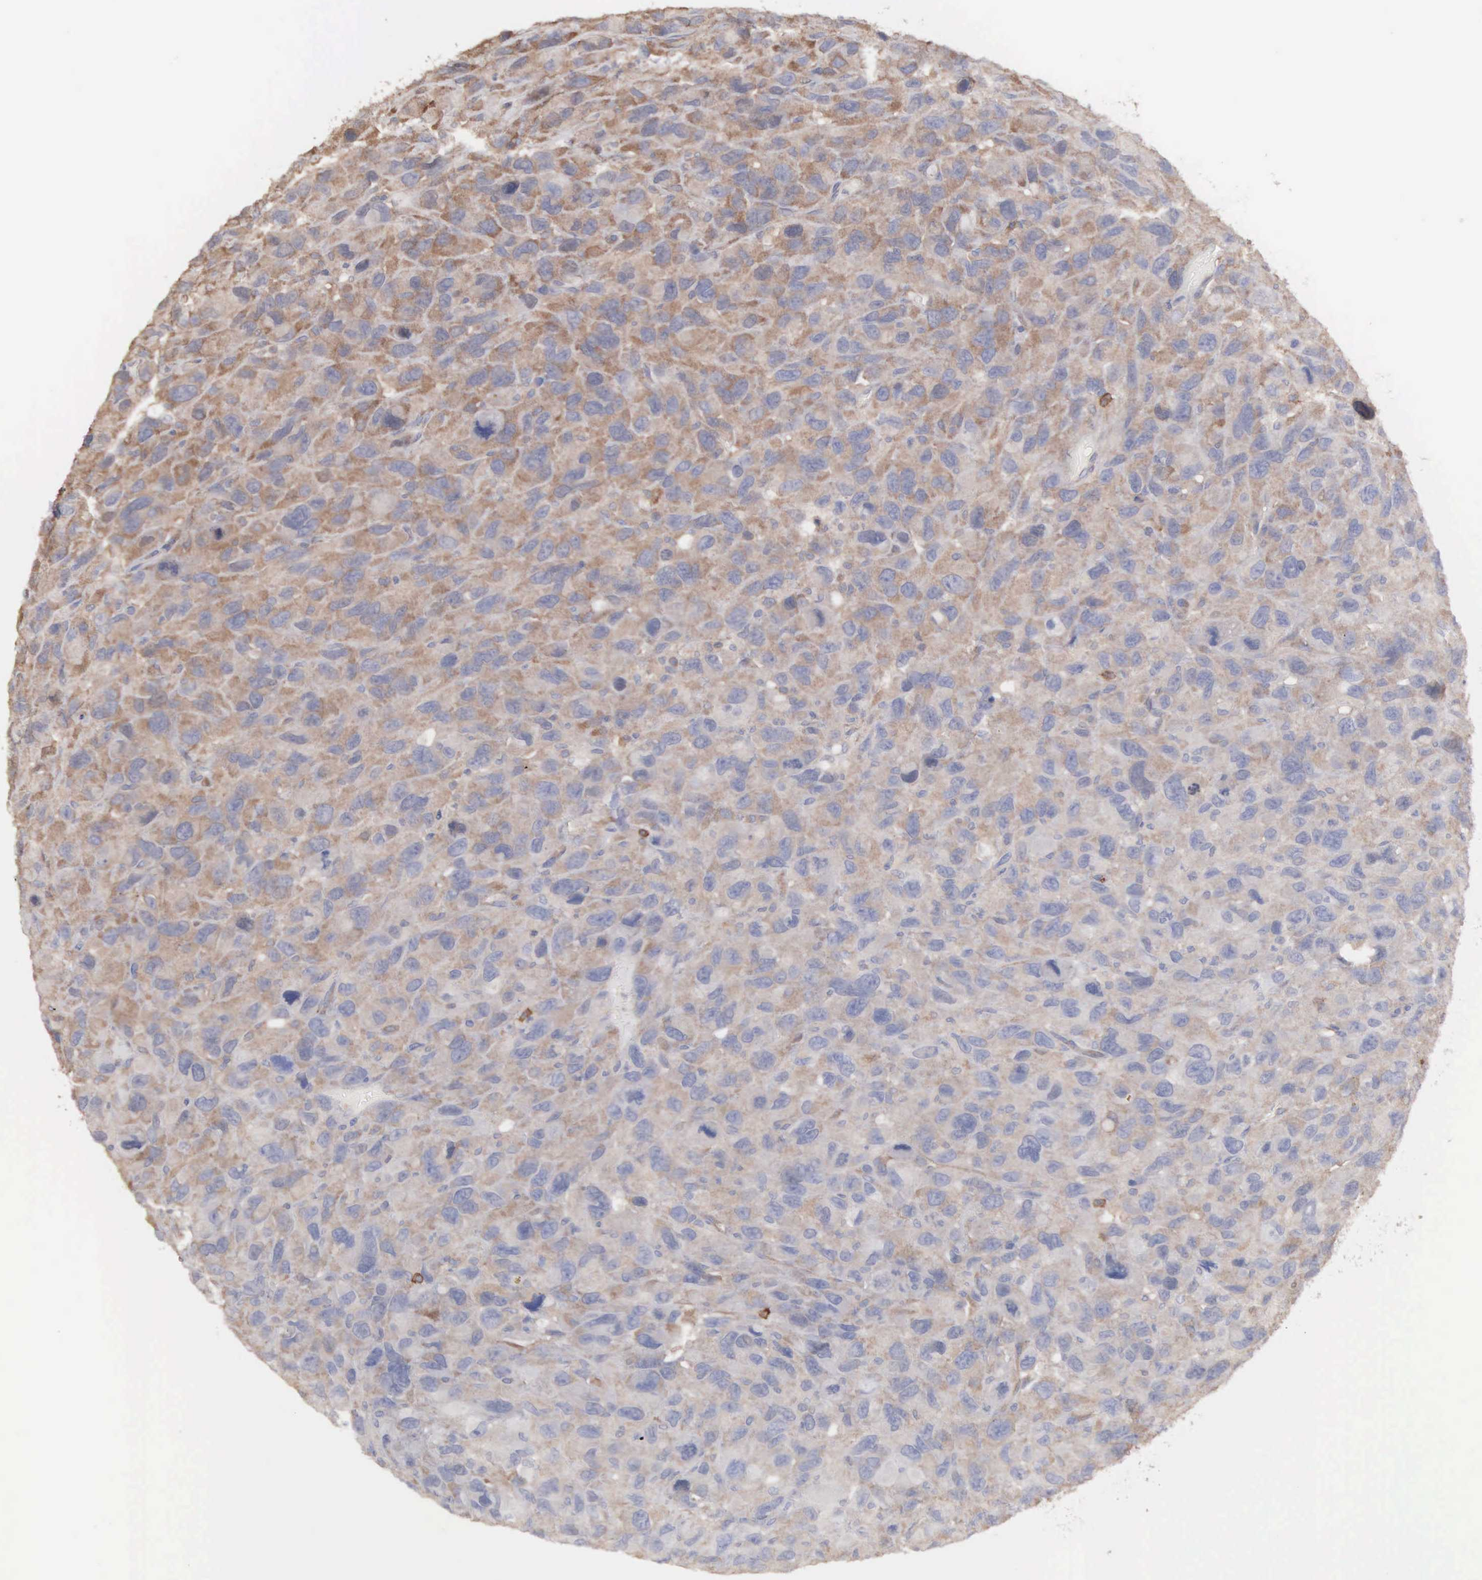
{"staining": {"intensity": "moderate", "quantity": "25%-75%", "location": "cytoplasmic/membranous"}, "tissue": "renal cancer", "cell_type": "Tumor cells", "image_type": "cancer", "snomed": [{"axis": "morphology", "description": "Adenocarcinoma, NOS"}, {"axis": "topography", "description": "Kidney"}], "caption": "About 25%-75% of tumor cells in renal cancer (adenocarcinoma) display moderate cytoplasmic/membranous protein positivity as visualized by brown immunohistochemical staining.", "gene": "MTHFD1", "patient": {"sex": "male", "age": 79}}